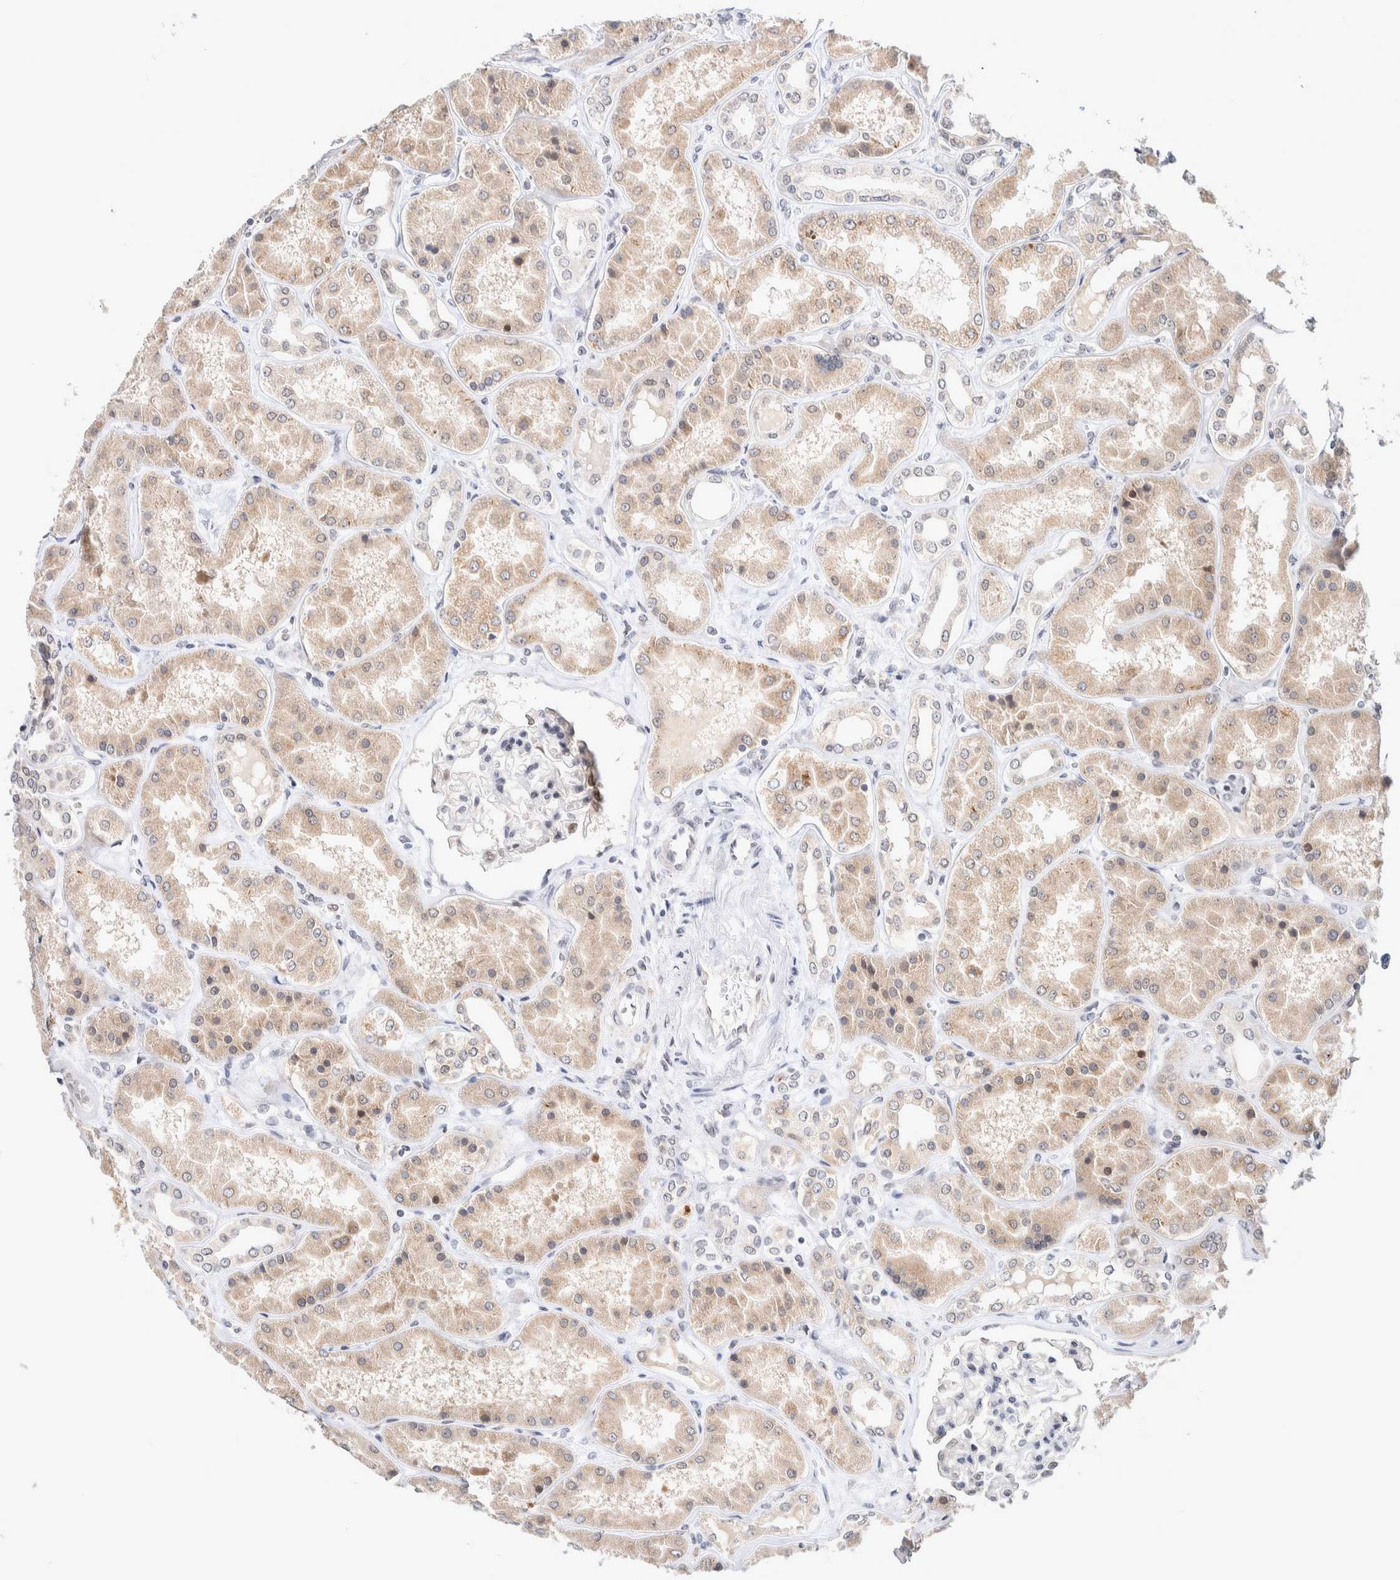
{"staining": {"intensity": "moderate", "quantity": "<25%", "location": "nuclear"}, "tissue": "kidney", "cell_type": "Cells in glomeruli", "image_type": "normal", "snomed": [{"axis": "morphology", "description": "Normal tissue, NOS"}, {"axis": "topography", "description": "Kidney"}], "caption": "Immunohistochemistry (IHC) (DAB) staining of unremarkable kidney reveals moderate nuclear protein positivity in about <25% of cells in glomeruli.", "gene": "CRAT", "patient": {"sex": "female", "age": 56}}